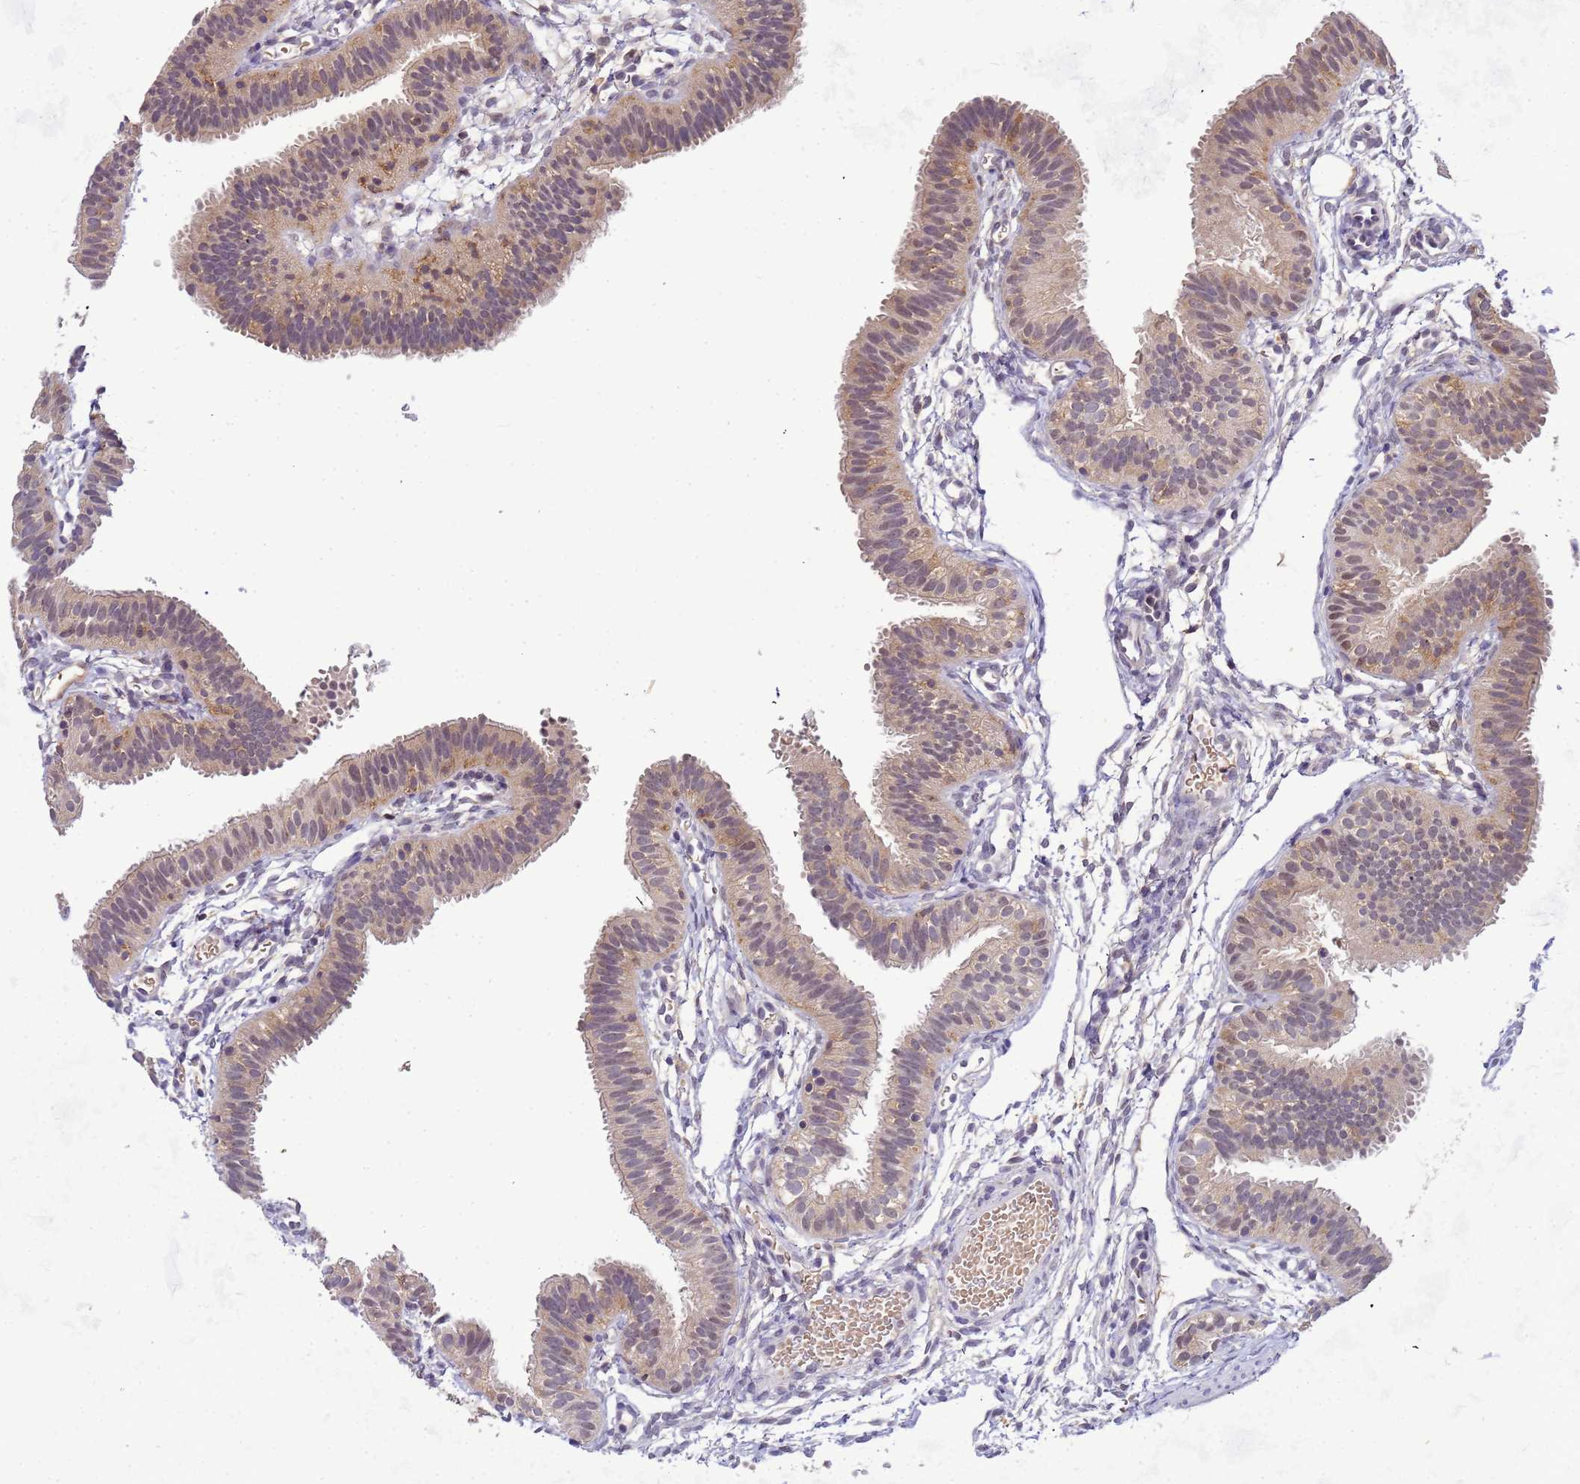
{"staining": {"intensity": "weak", "quantity": "<25%", "location": "cytoplasmic/membranous,nuclear"}, "tissue": "fallopian tube", "cell_type": "Glandular cells", "image_type": "normal", "snomed": [{"axis": "morphology", "description": "Normal tissue, NOS"}, {"axis": "topography", "description": "Fallopian tube"}], "caption": "DAB immunohistochemical staining of unremarkable fallopian tube demonstrates no significant positivity in glandular cells. The staining was performed using DAB to visualize the protein expression in brown, while the nuclei were stained in blue with hematoxylin (Magnification: 20x).", "gene": "CD53", "patient": {"sex": "female", "age": 35}}